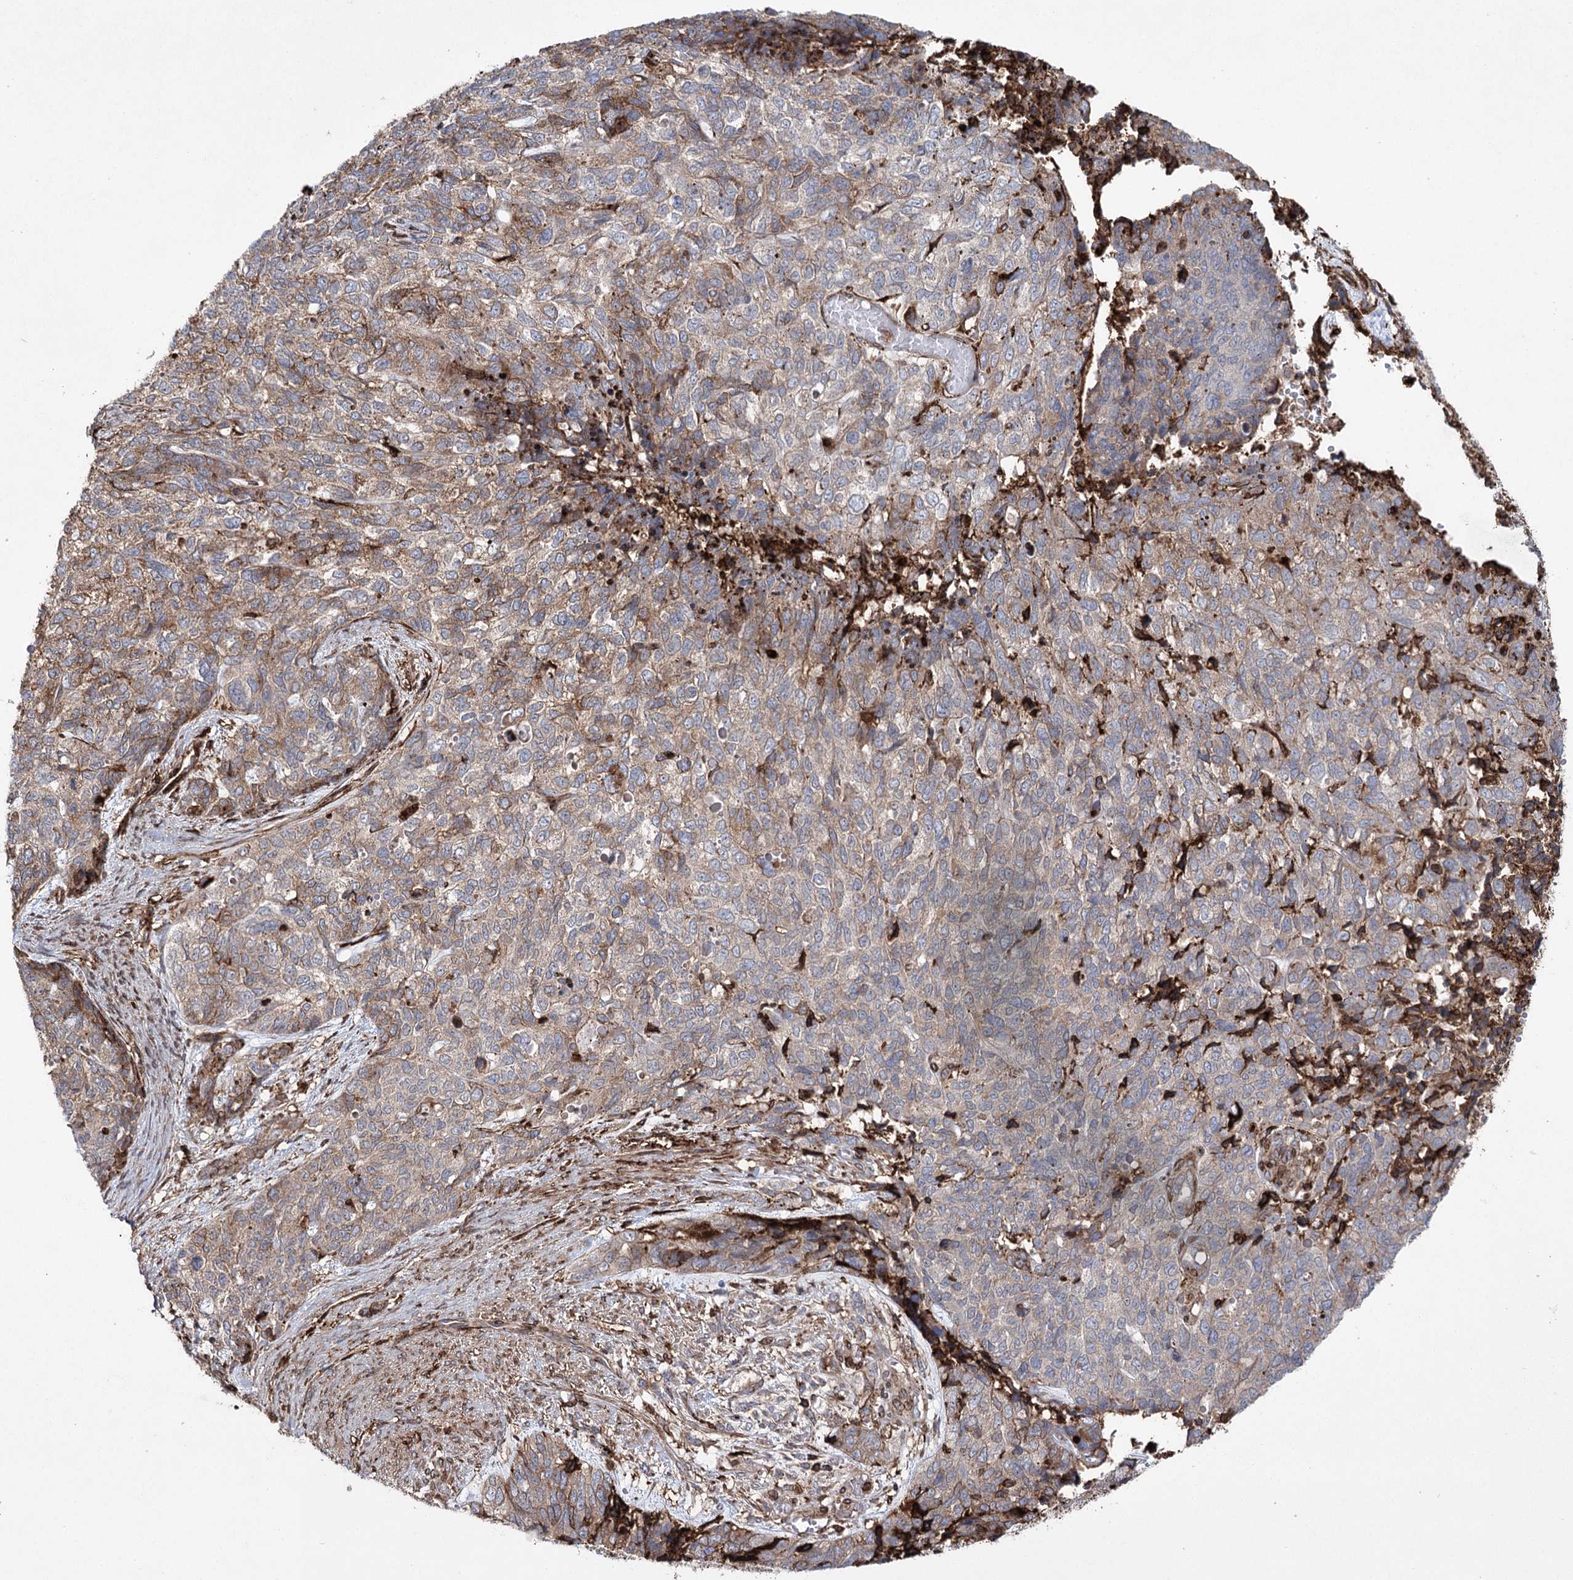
{"staining": {"intensity": "moderate", "quantity": "25%-75%", "location": "cytoplasmic/membranous"}, "tissue": "cervical cancer", "cell_type": "Tumor cells", "image_type": "cancer", "snomed": [{"axis": "morphology", "description": "Squamous cell carcinoma, NOS"}, {"axis": "topography", "description": "Cervix"}], "caption": "Cervical squamous cell carcinoma stained with IHC displays moderate cytoplasmic/membranous positivity in about 25%-75% of tumor cells. The staining is performed using DAB (3,3'-diaminobenzidine) brown chromogen to label protein expression. The nuclei are counter-stained blue using hematoxylin.", "gene": "DCUN1D4", "patient": {"sex": "female", "age": 63}}